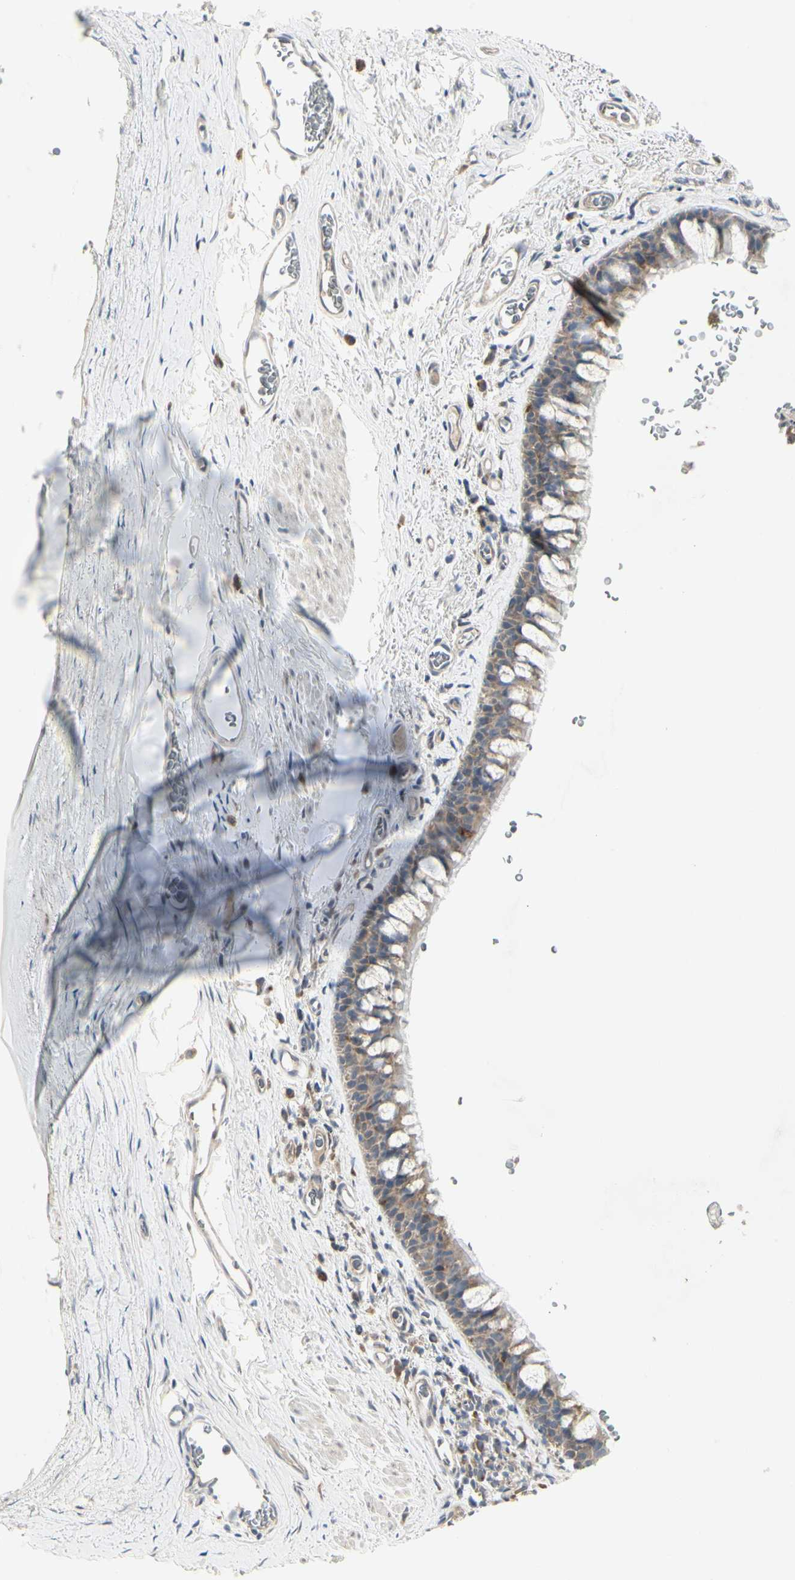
{"staining": {"intensity": "weak", "quantity": ">75%", "location": "cytoplasmic/membranous"}, "tissue": "bronchus", "cell_type": "Respiratory epithelial cells", "image_type": "normal", "snomed": [{"axis": "morphology", "description": "Normal tissue, NOS"}, {"axis": "morphology", "description": "Malignant melanoma, Metastatic site"}, {"axis": "topography", "description": "Bronchus"}, {"axis": "topography", "description": "Lung"}], "caption": "A brown stain labels weak cytoplasmic/membranous positivity of a protein in respiratory epithelial cells of benign human bronchus. The staining was performed using DAB, with brown indicating positive protein expression. Nuclei are stained blue with hematoxylin.", "gene": "GRN", "patient": {"sex": "male", "age": 64}}